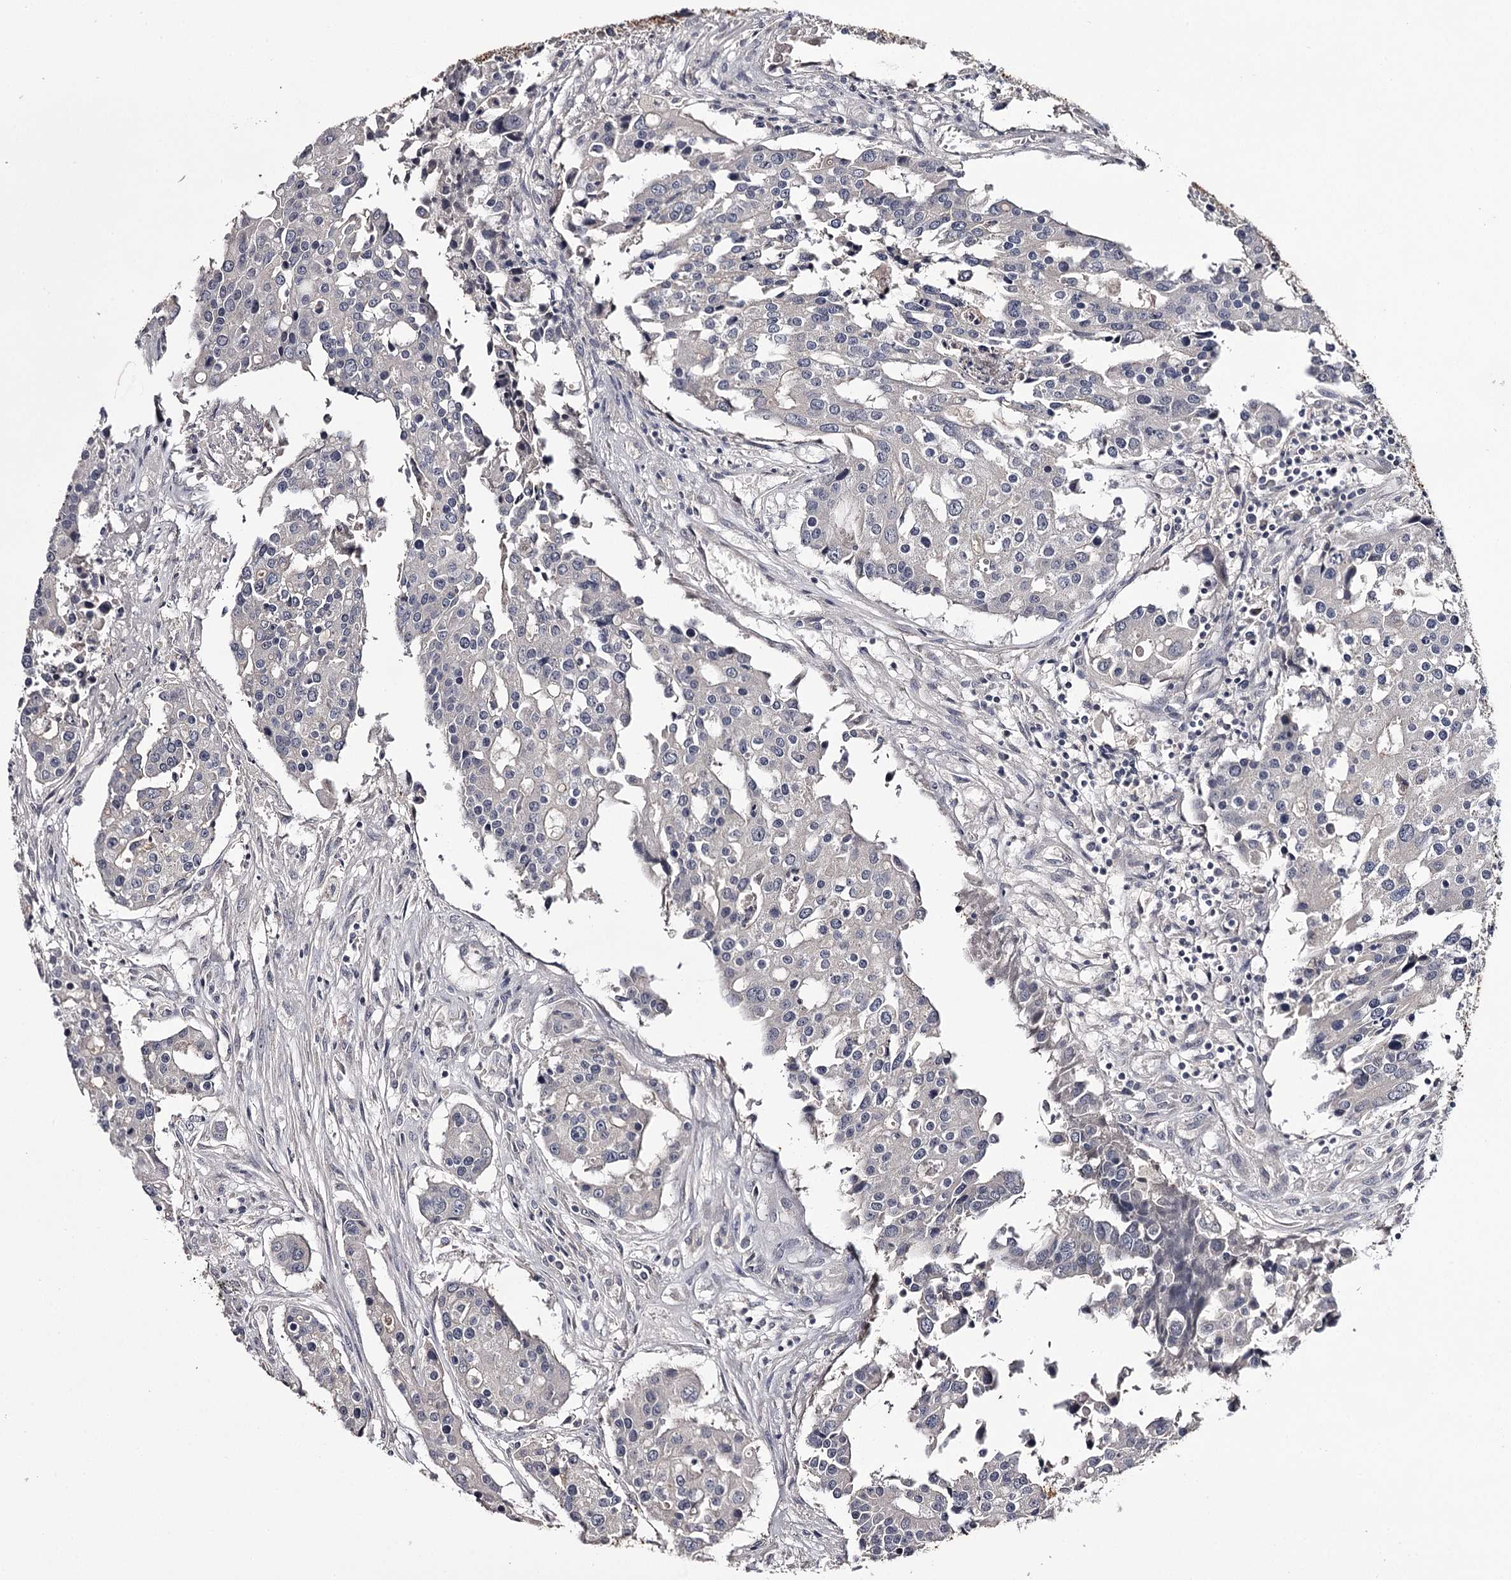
{"staining": {"intensity": "negative", "quantity": "none", "location": "none"}, "tissue": "colorectal cancer", "cell_type": "Tumor cells", "image_type": "cancer", "snomed": [{"axis": "morphology", "description": "Adenocarcinoma, NOS"}, {"axis": "topography", "description": "Colon"}], "caption": "Protein analysis of colorectal cancer (adenocarcinoma) demonstrates no significant staining in tumor cells.", "gene": "PRM2", "patient": {"sex": "male", "age": 77}}